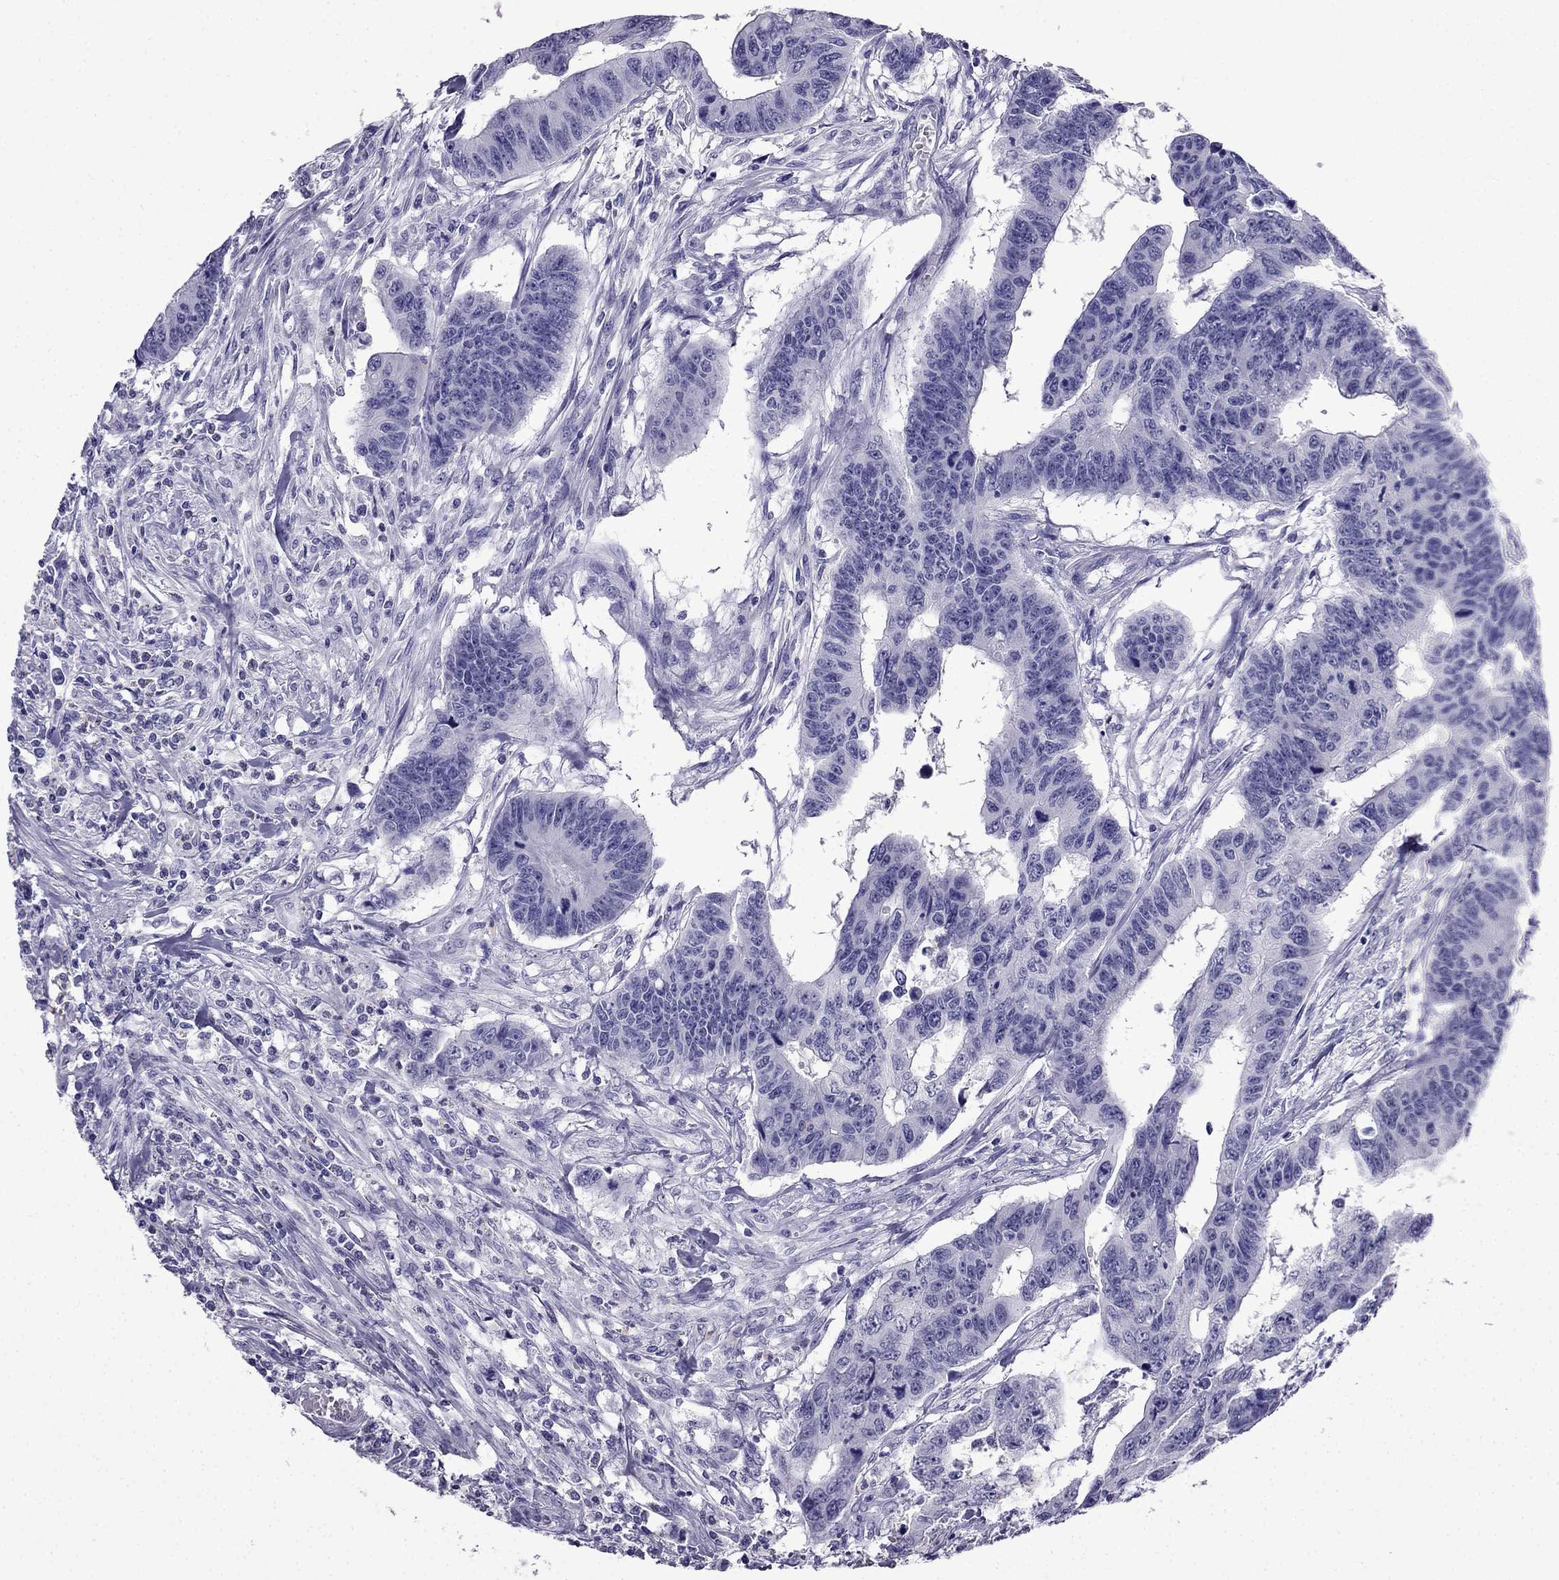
{"staining": {"intensity": "negative", "quantity": "none", "location": "none"}, "tissue": "colorectal cancer", "cell_type": "Tumor cells", "image_type": "cancer", "snomed": [{"axis": "morphology", "description": "Adenocarcinoma, NOS"}, {"axis": "topography", "description": "Rectum"}], "caption": "This is a image of IHC staining of adenocarcinoma (colorectal), which shows no positivity in tumor cells.", "gene": "CDHR4", "patient": {"sex": "female", "age": 85}}